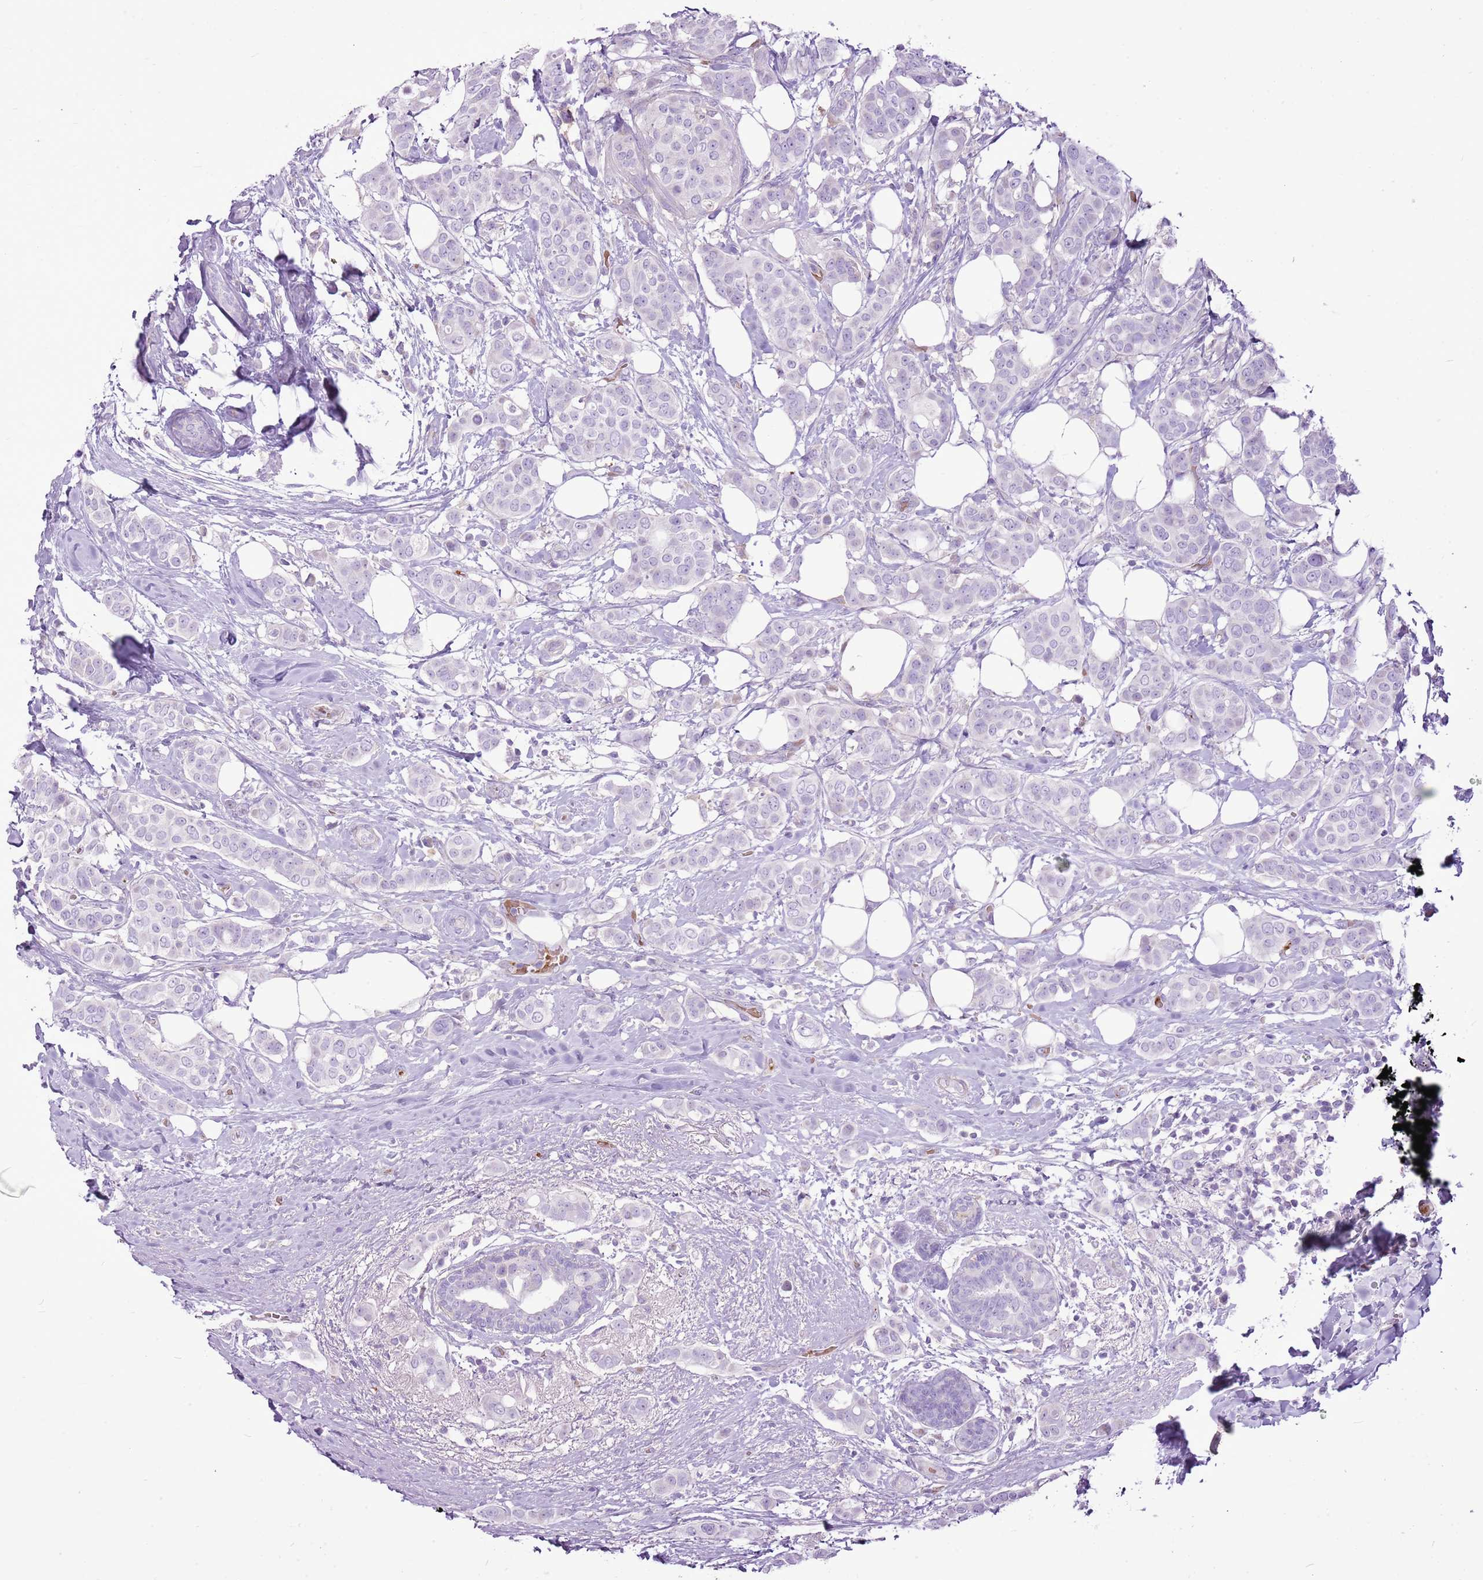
{"staining": {"intensity": "negative", "quantity": "none", "location": "none"}, "tissue": "breast cancer", "cell_type": "Tumor cells", "image_type": "cancer", "snomed": [{"axis": "morphology", "description": "Lobular carcinoma"}, {"axis": "topography", "description": "Breast"}], "caption": "This is an IHC photomicrograph of breast cancer. There is no positivity in tumor cells.", "gene": "CHAC2", "patient": {"sex": "female", "age": 51}}